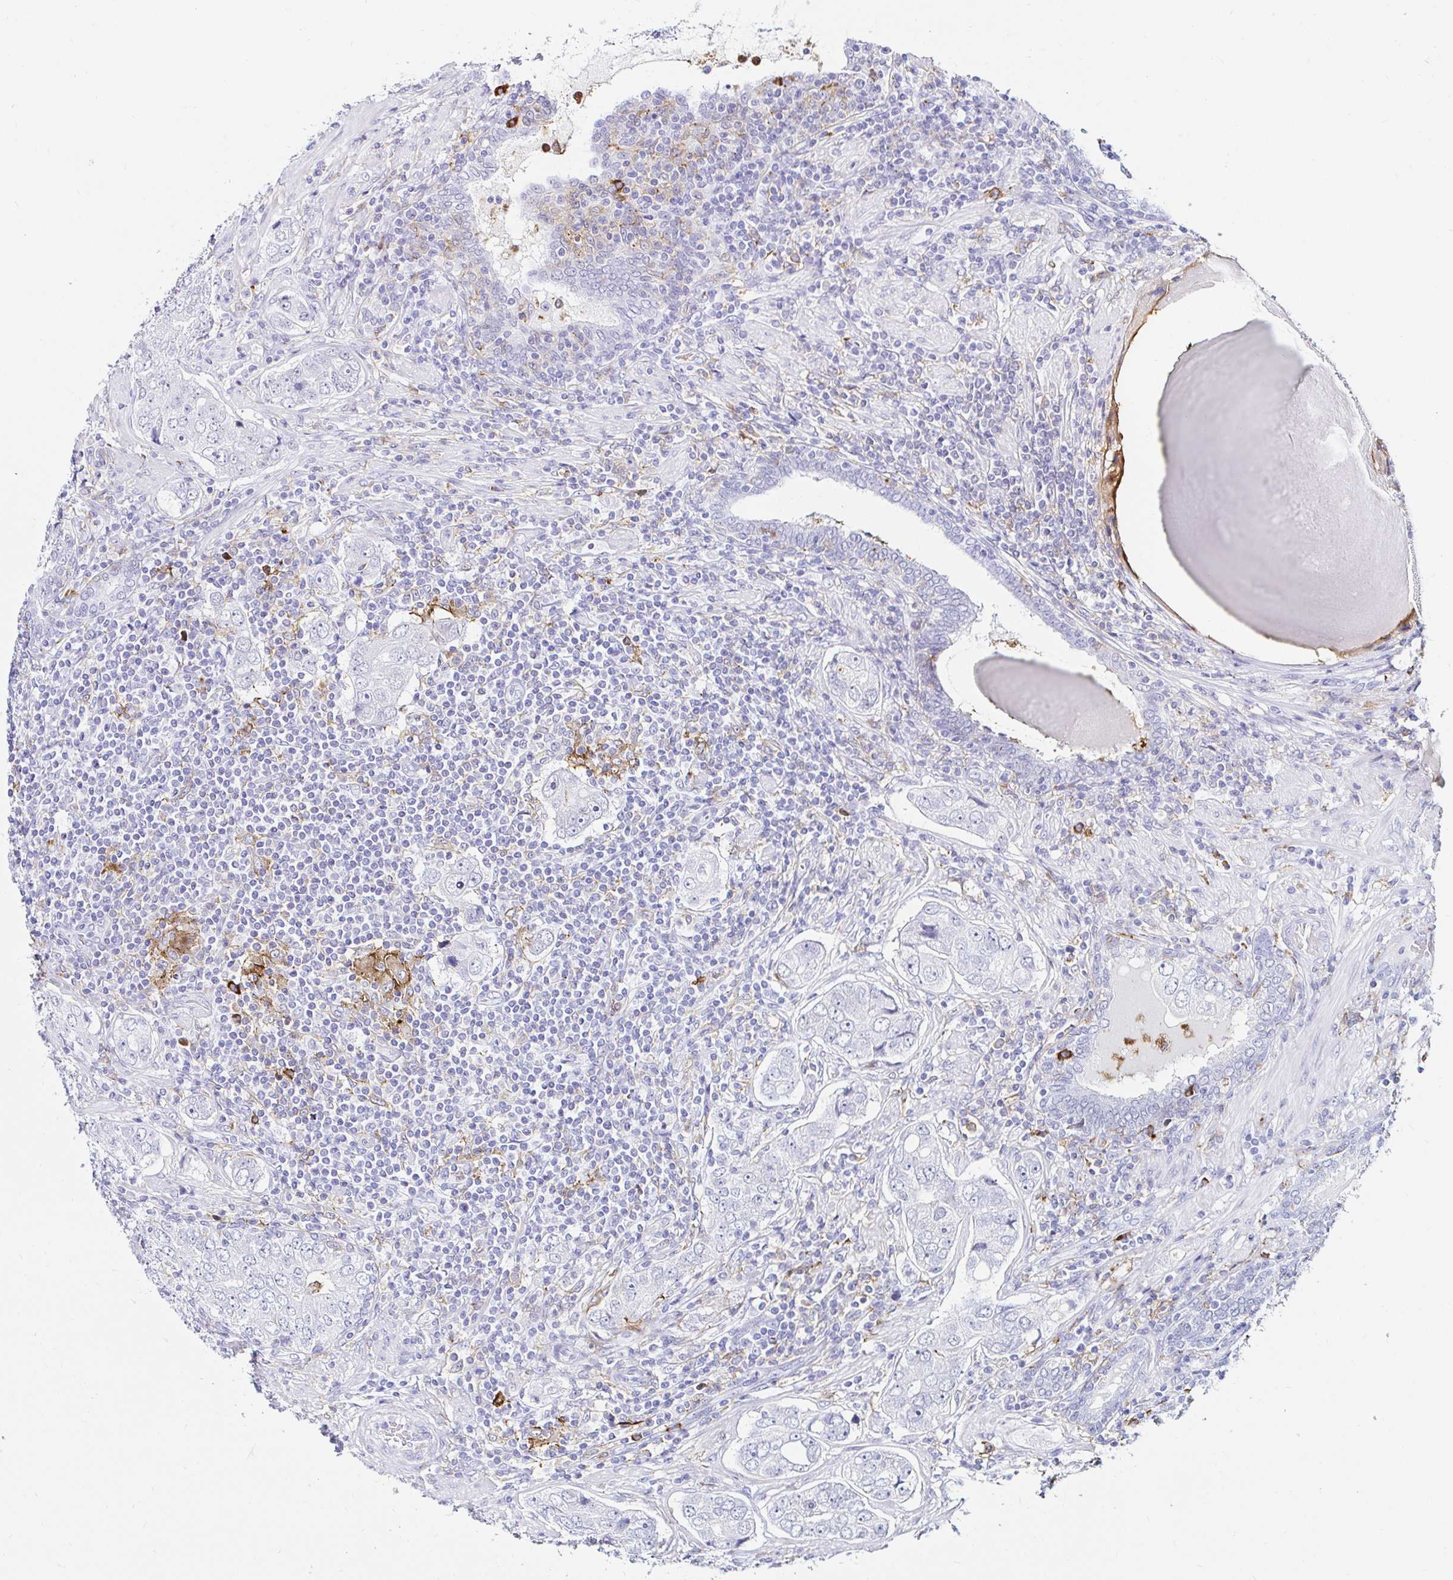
{"staining": {"intensity": "negative", "quantity": "none", "location": "none"}, "tissue": "prostate cancer", "cell_type": "Tumor cells", "image_type": "cancer", "snomed": [{"axis": "morphology", "description": "Adenocarcinoma, High grade"}, {"axis": "topography", "description": "Prostate"}], "caption": "This image is of prostate high-grade adenocarcinoma stained with immunohistochemistry to label a protein in brown with the nuclei are counter-stained blue. There is no staining in tumor cells.", "gene": "CYBB", "patient": {"sex": "male", "age": 60}}